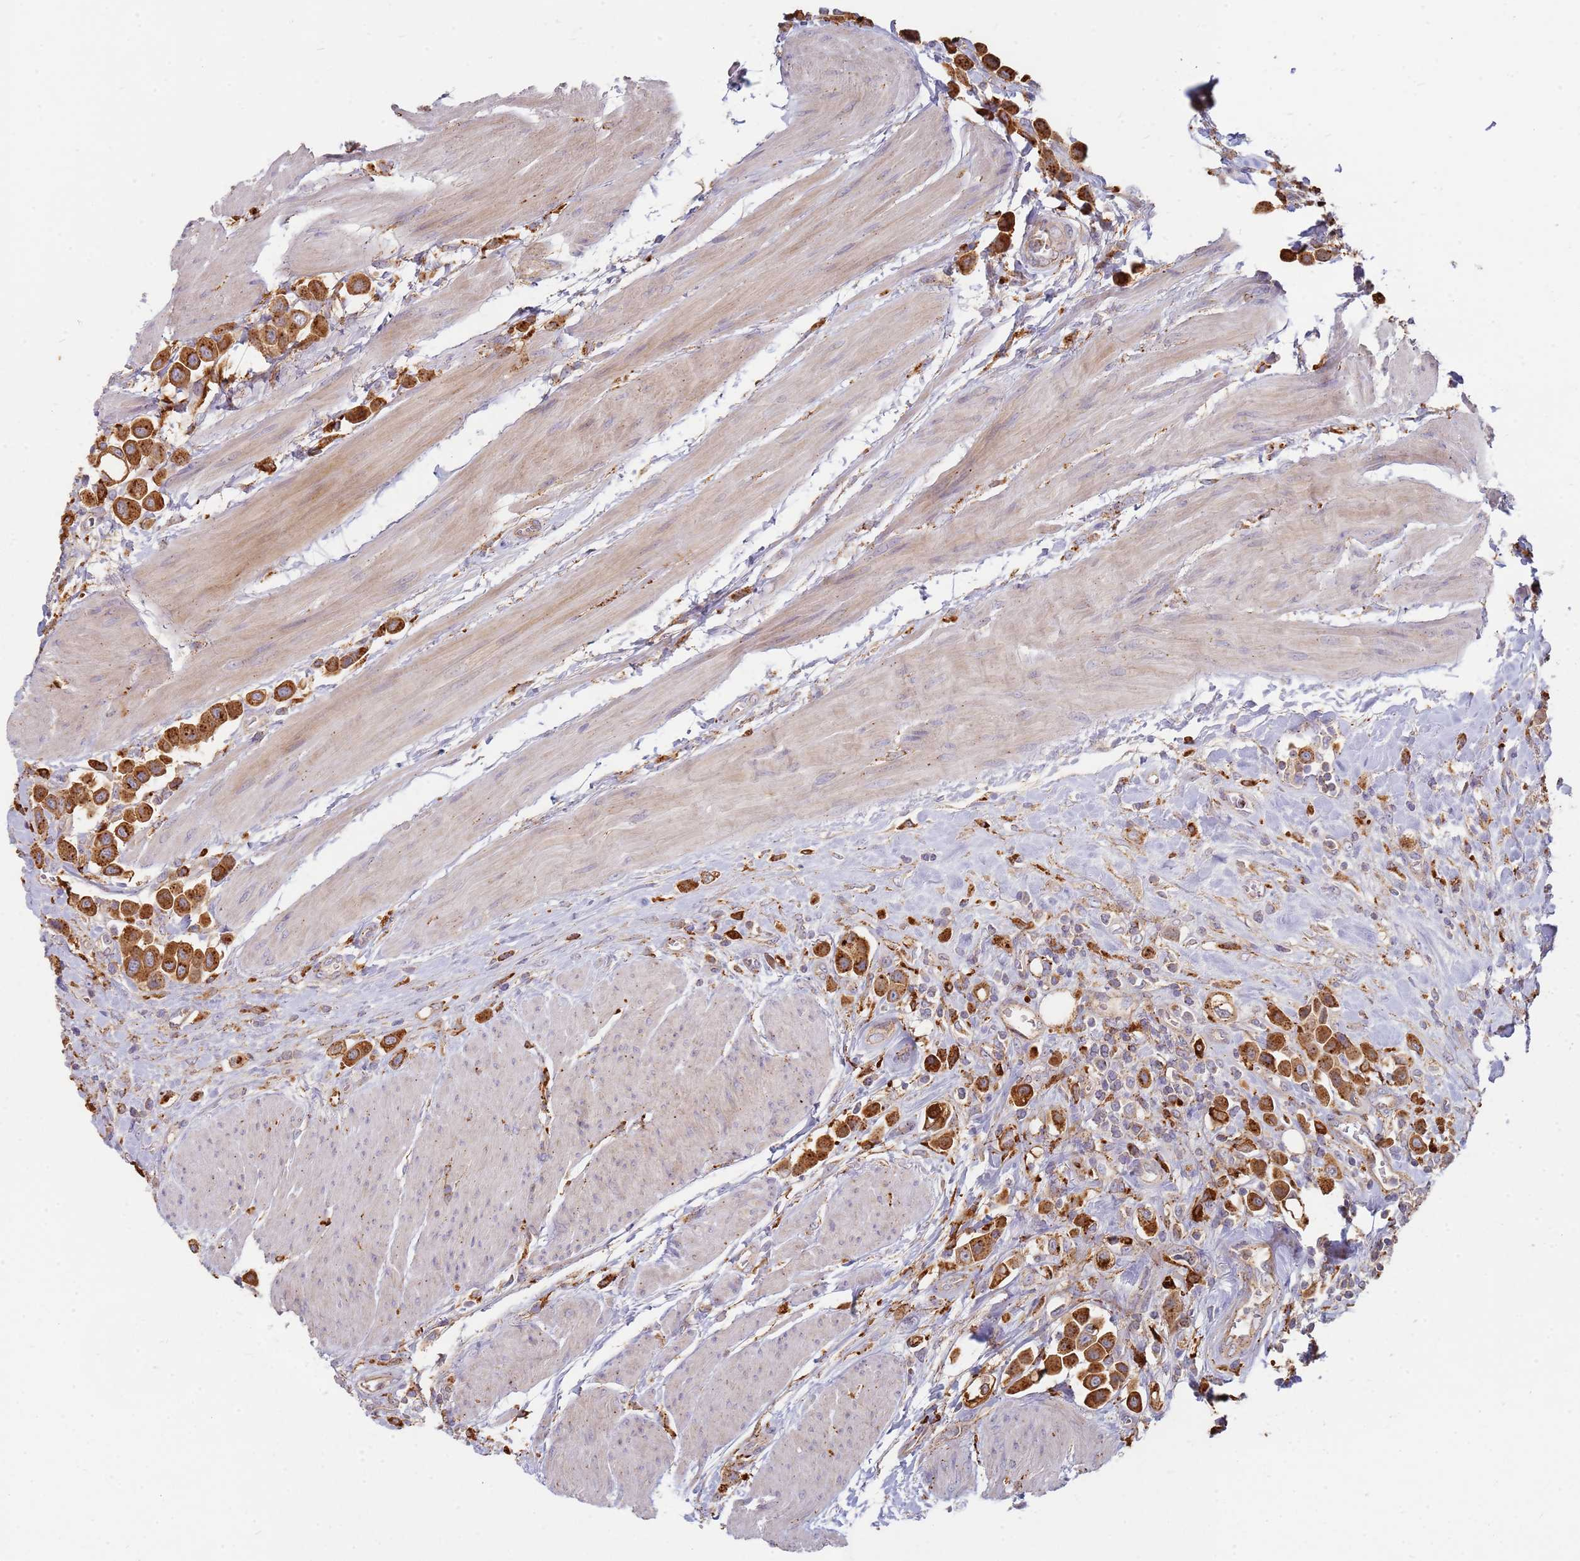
{"staining": {"intensity": "moderate", "quantity": ">75%", "location": "cytoplasmic/membranous"}, "tissue": "urothelial cancer", "cell_type": "Tumor cells", "image_type": "cancer", "snomed": [{"axis": "morphology", "description": "Urothelial carcinoma, High grade"}, {"axis": "topography", "description": "Urinary bladder"}], "caption": "Immunohistochemistry of high-grade urothelial carcinoma exhibits medium levels of moderate cytoplasmic/membranous positivity in approximately >75% of tumor cells.", "gene": "TMEM229B", "patient": {"sex": "male", "age": 50}}